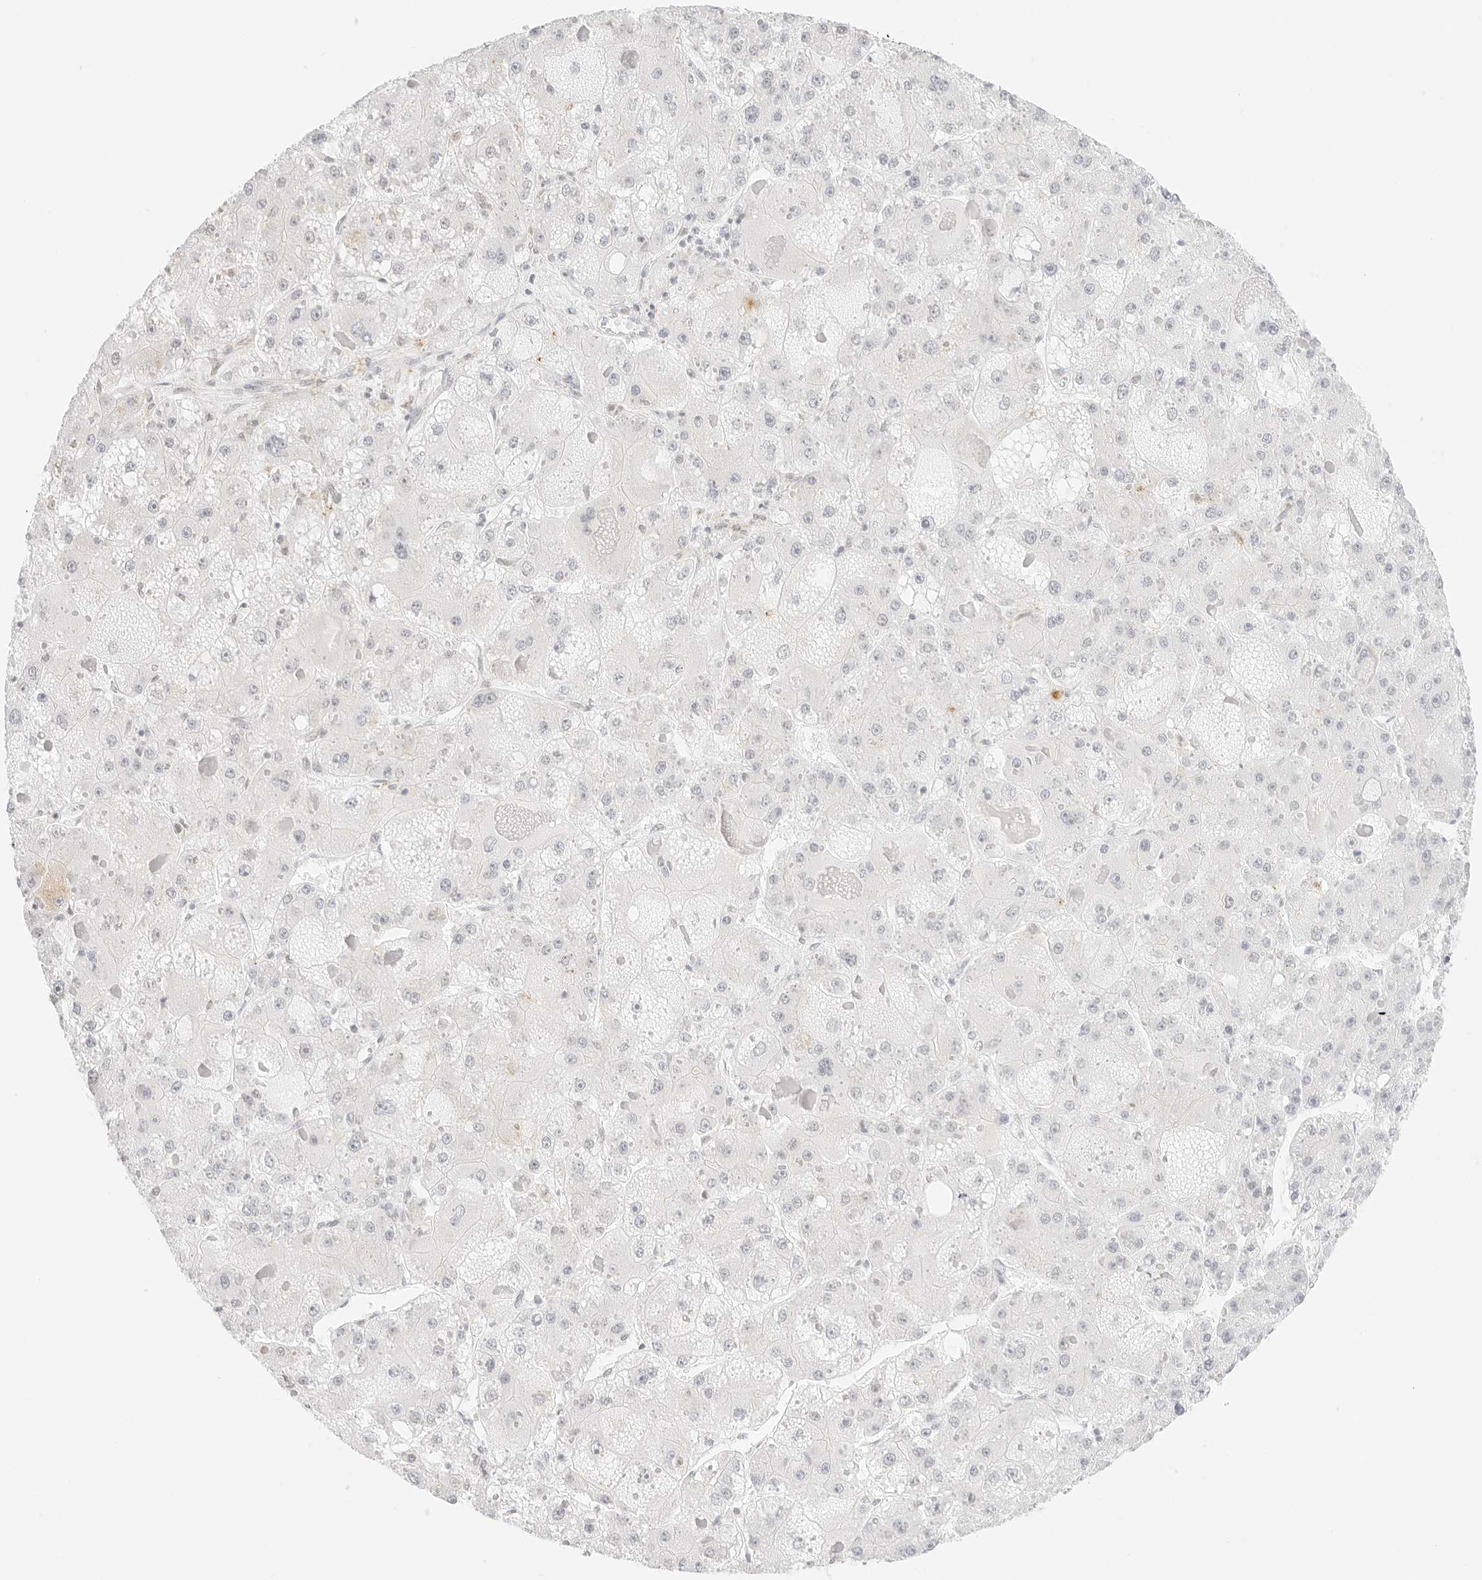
{"staining": {"intensity": "negative", "quantity": "none", "location": "none"}, "tissue": "liver cancer", "cell_type": "Tumor cells", "image_type": "cancer", "snomed": [{"axis": "morphology", "description": "Carcinoma, Hepatocellular, NOS"}, {"axis": "topography", "description": "Liver"}], "caption": "There is no significant positivity in tumor cells of liver hepatocellular carcinoma. The staining is performed using DAB (3,3'-diaminobenzidine) brown chromogen with nuclei counter-stained in using hematoxylin.", "gene": "FBLN5", "patient": {"sex": "female", "age": 73}}